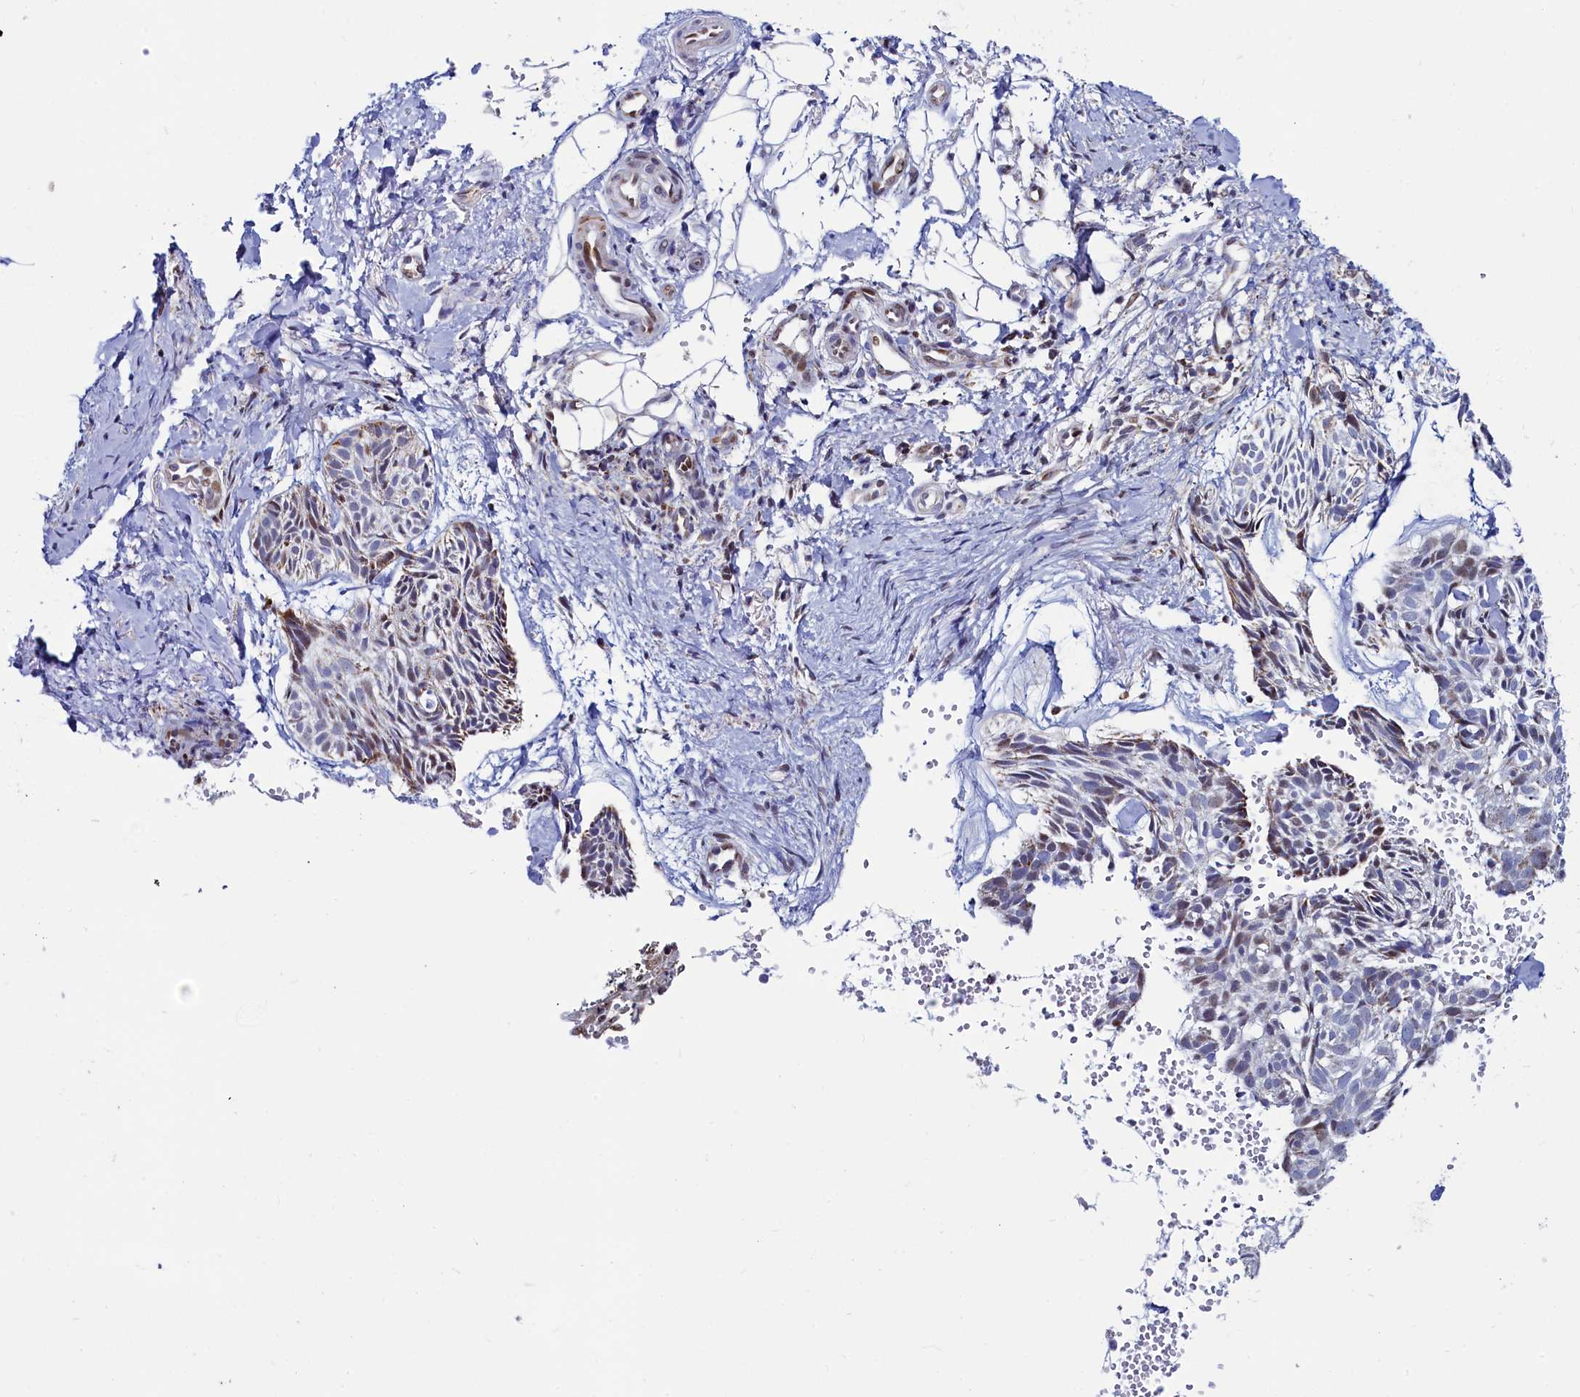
{"staining": {"intensity": "weak", "quantity": "25%-75%", "location": "cytoplasmic/membranous"}, "tissue": "skin cancer", "cell_type": "Tumor cells", "image_type": "cancer", "snomed": [{"axis": "morphology", "description": "Normal tissue, NOS"}, {"axis": "morphology", "description": "Basal cell carcinoma"}, {"axis": "topography", "description": "Skin"}], "caption": "About 25%-75% of tumor cells in human basal cell carcinoma (skin) exhibit weak cytoplasmic/membranous protein positivity as visualized by brown immunohistochemical staining.", "gene": "HDGFL3", "patient": {"sex": "male", "age": 66}}